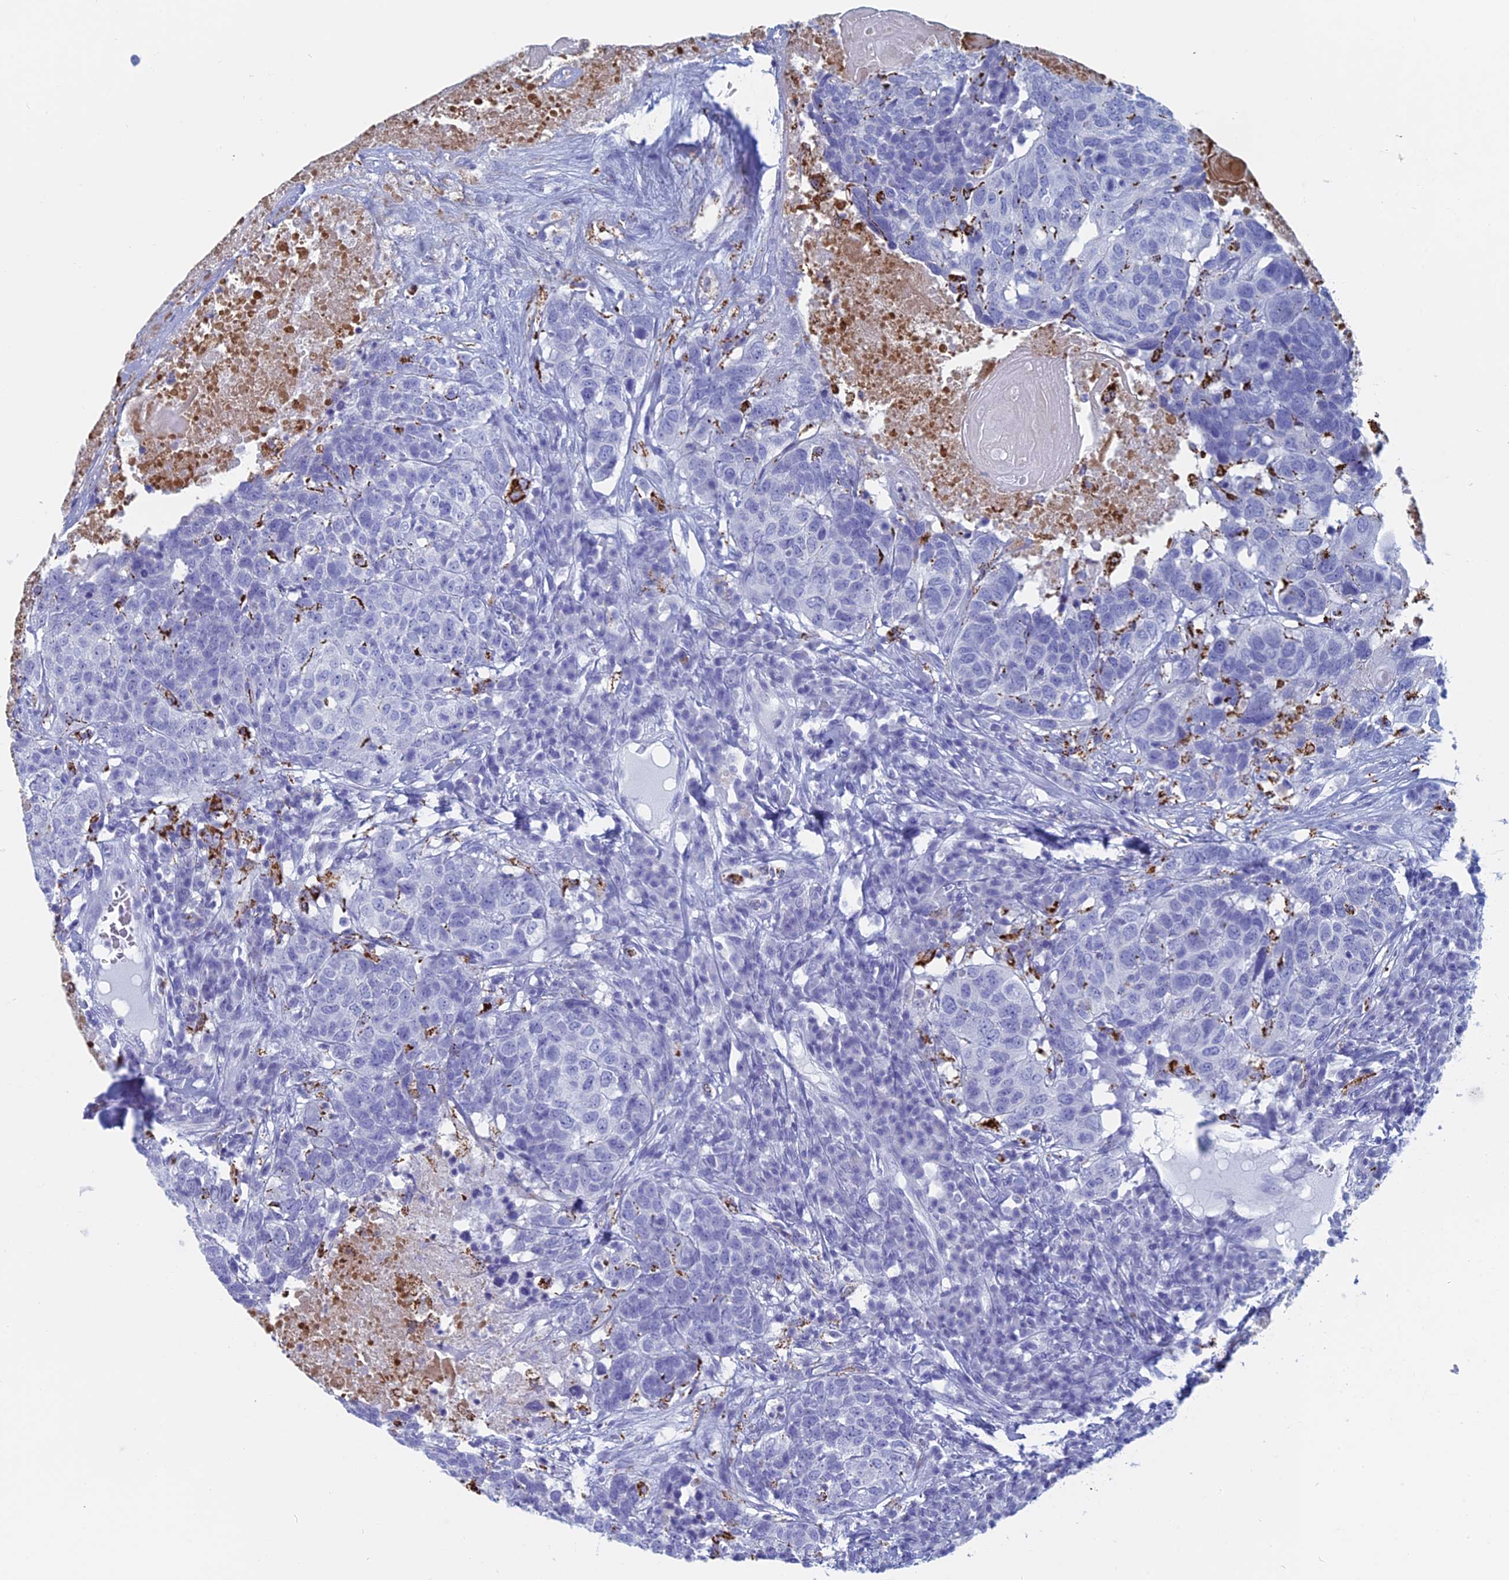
{"staining": {"intensity": "negative", "quantity": "none", "location": "none"}, "tissue": "head and neck cancer", "cell_type": "Tumor cells", "image_type": "cancer", "snomed": [{"axis": "morphology", "description": "Squamous cell carcinoma, NOS"}, {"axis": "topography", "description": "Head-Neck"}], "caption": "The photomicrograph shows no significant positivity in tumor cells of head and neck cancer (squamous cell carcinoma). Brightfield microscopy of immunohistochemistry stained with DAB (3,3'-diaminobenzidine) (brown) and hematoxylin (blue), captured at high magnification.", "gene": "ALMS1", "patient": {"sex": "male", "age": 66}}